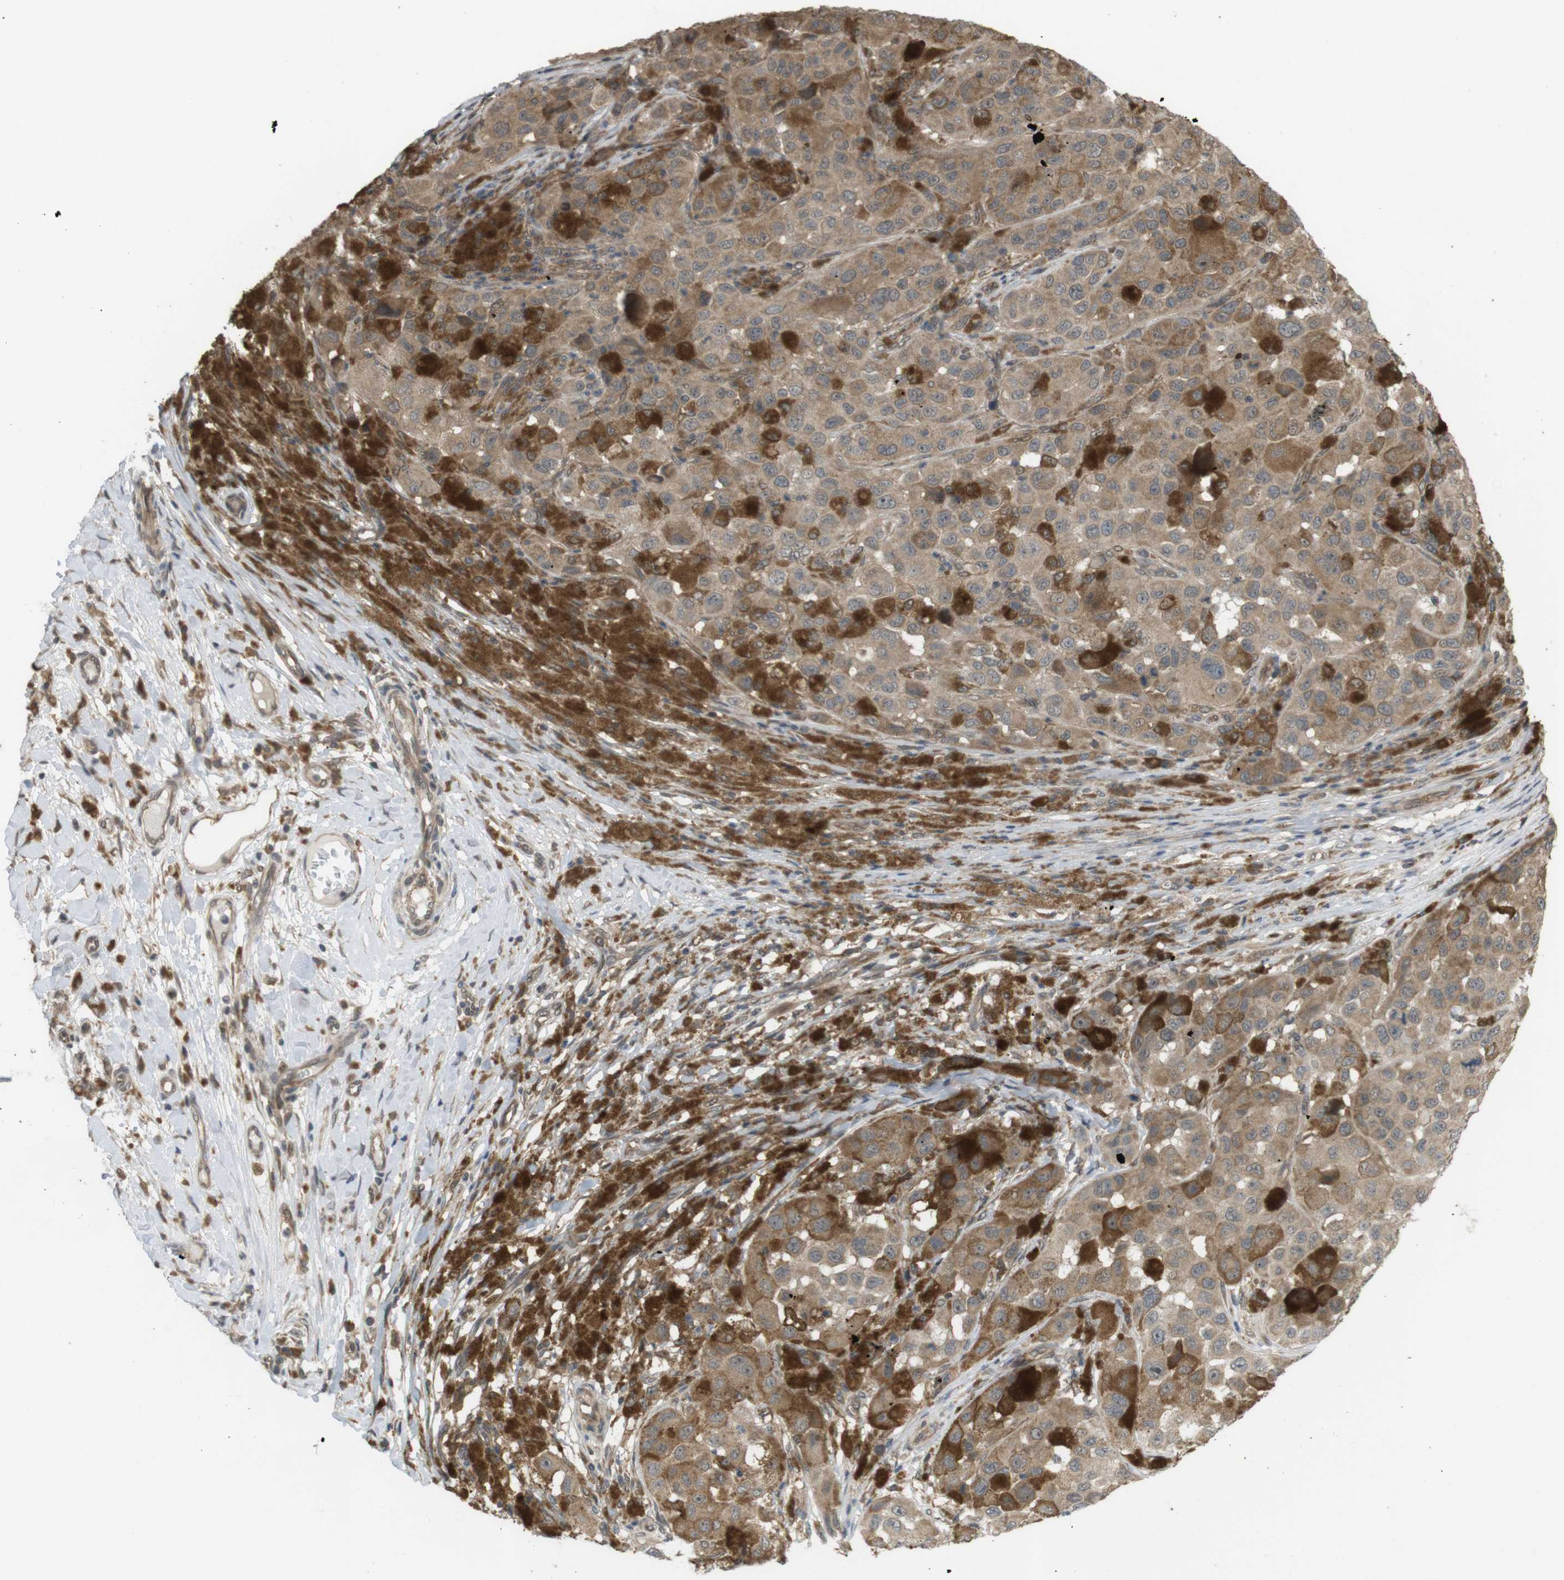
{"staining": {"intensity": "moderate", "quantity": ">75%", "location": "cytoplasmic/membranous"}, "tissue": "melanoma", "cell_type": "Tumor cells", "image_type": "cancer", "snomed": [{"axis": "morphology", "description": "Malignant melanoma, NOS"}, {"axis": "topography", "description": "Skin"}], "caption": "Immunohistochemistry staining of melanoma, which demonstrates medium levels of moderate cytoplasmic/membranous staining in approximately >75% of tumor cells indicating moderate cytoplasmic/membranous protein positivity. The staining was performed using DAB (brown) for protein detection and nuclei were counterstained in hematoxylin (blue).", "gene": "RNF130", "patient": {"sex": "male", "age": 96}}